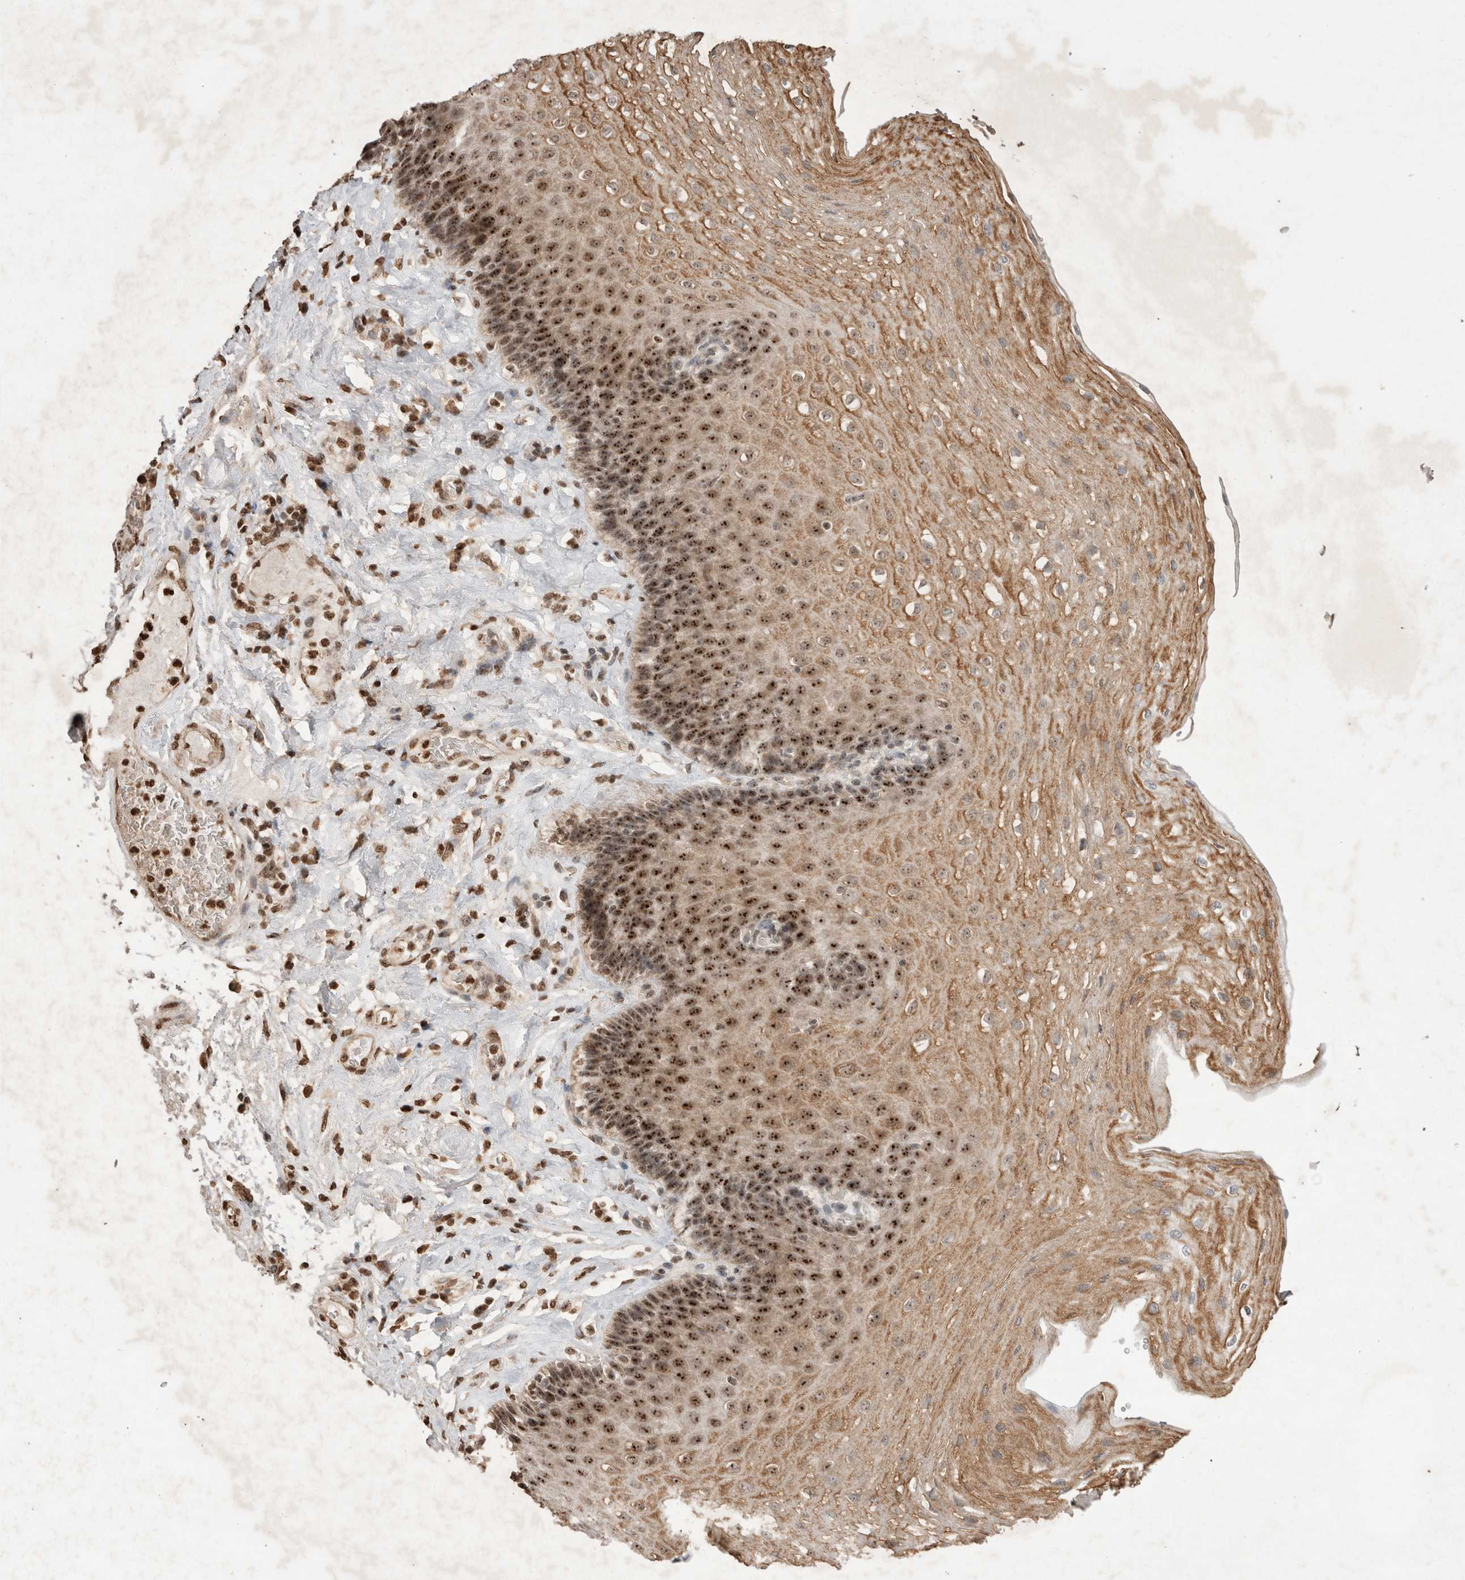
{"staining": {"intensity": "strong", "quantity": ">75%", "location": "cytoplasmic/membranous,nuclear"}, "tissue": "esophagus", "cell_type": "Squamous epithelial cells", "image_type": "normal", "snomed": [{"axis": "morphology", "description": "Normal tissue, NOS"}, {"axis": "topography", "description": "Esophagus"}], "caption": "Protein expression analysis of normal esophagus displays strong cytoplasmic/membranous,nuclear positivity in approximately >75% of squamous epithelial cells.", "gene": "STK11", "patient": {"sex": "female", "age": 66}}